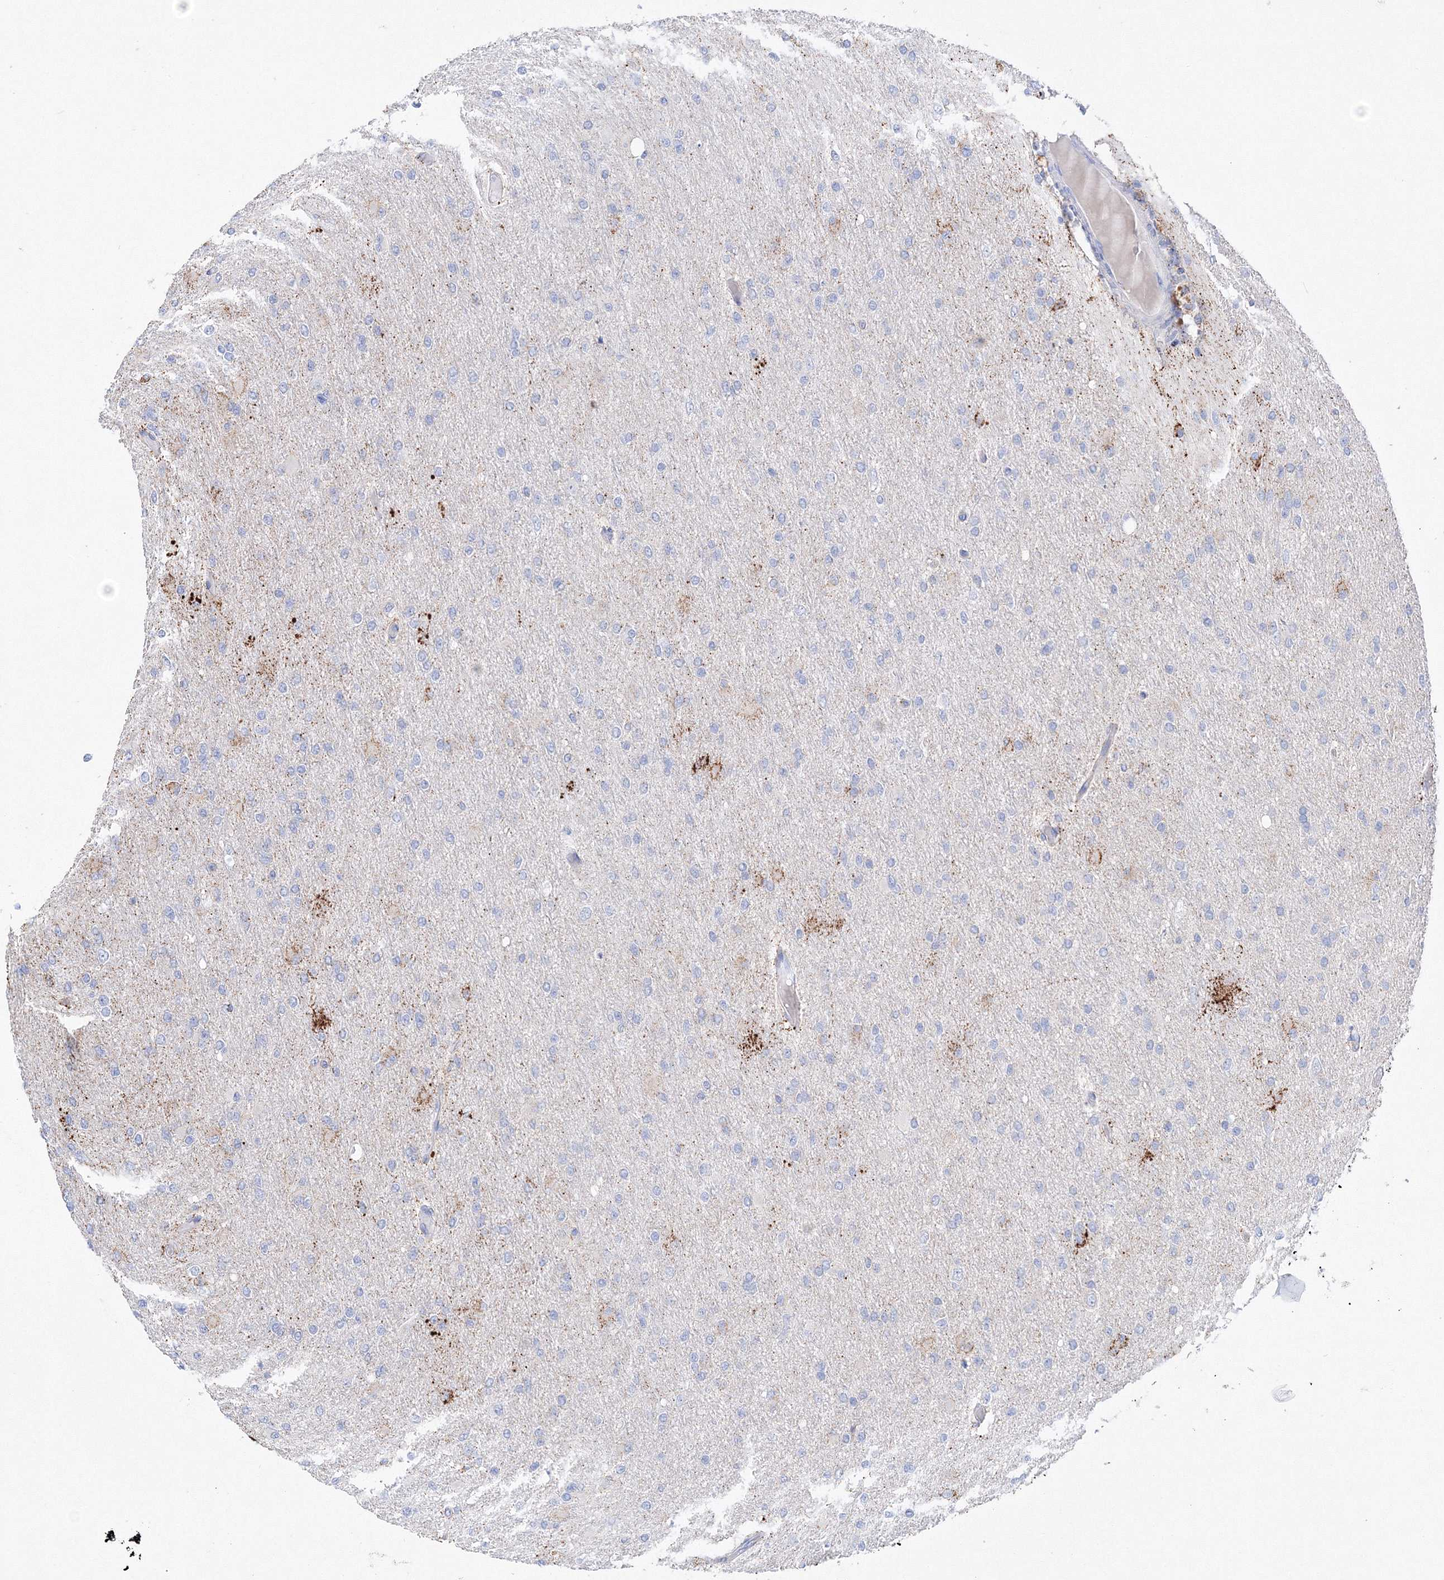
{"staining": {"intensity": "negative", "quantity": "none", "location": "none"}, "tissue": "glioma", "cell_type": "Tumor cells", "image_type": "cancer", "snomed": [{"axis": "morphology", "description": "Glioma, malignant, High grade"}, {"axis": "topography", "description": "Cerebral cortex"}], "caption": "The micrograph demonstrates no staining of tumor cells in malignant high-grade glioma. (Brightfield microscopy of DAB (3,3'-diaminobenzidine) IHC at high magnification).", "gene": "MERTK", "patient": {"sex": "female", "age": 36}}